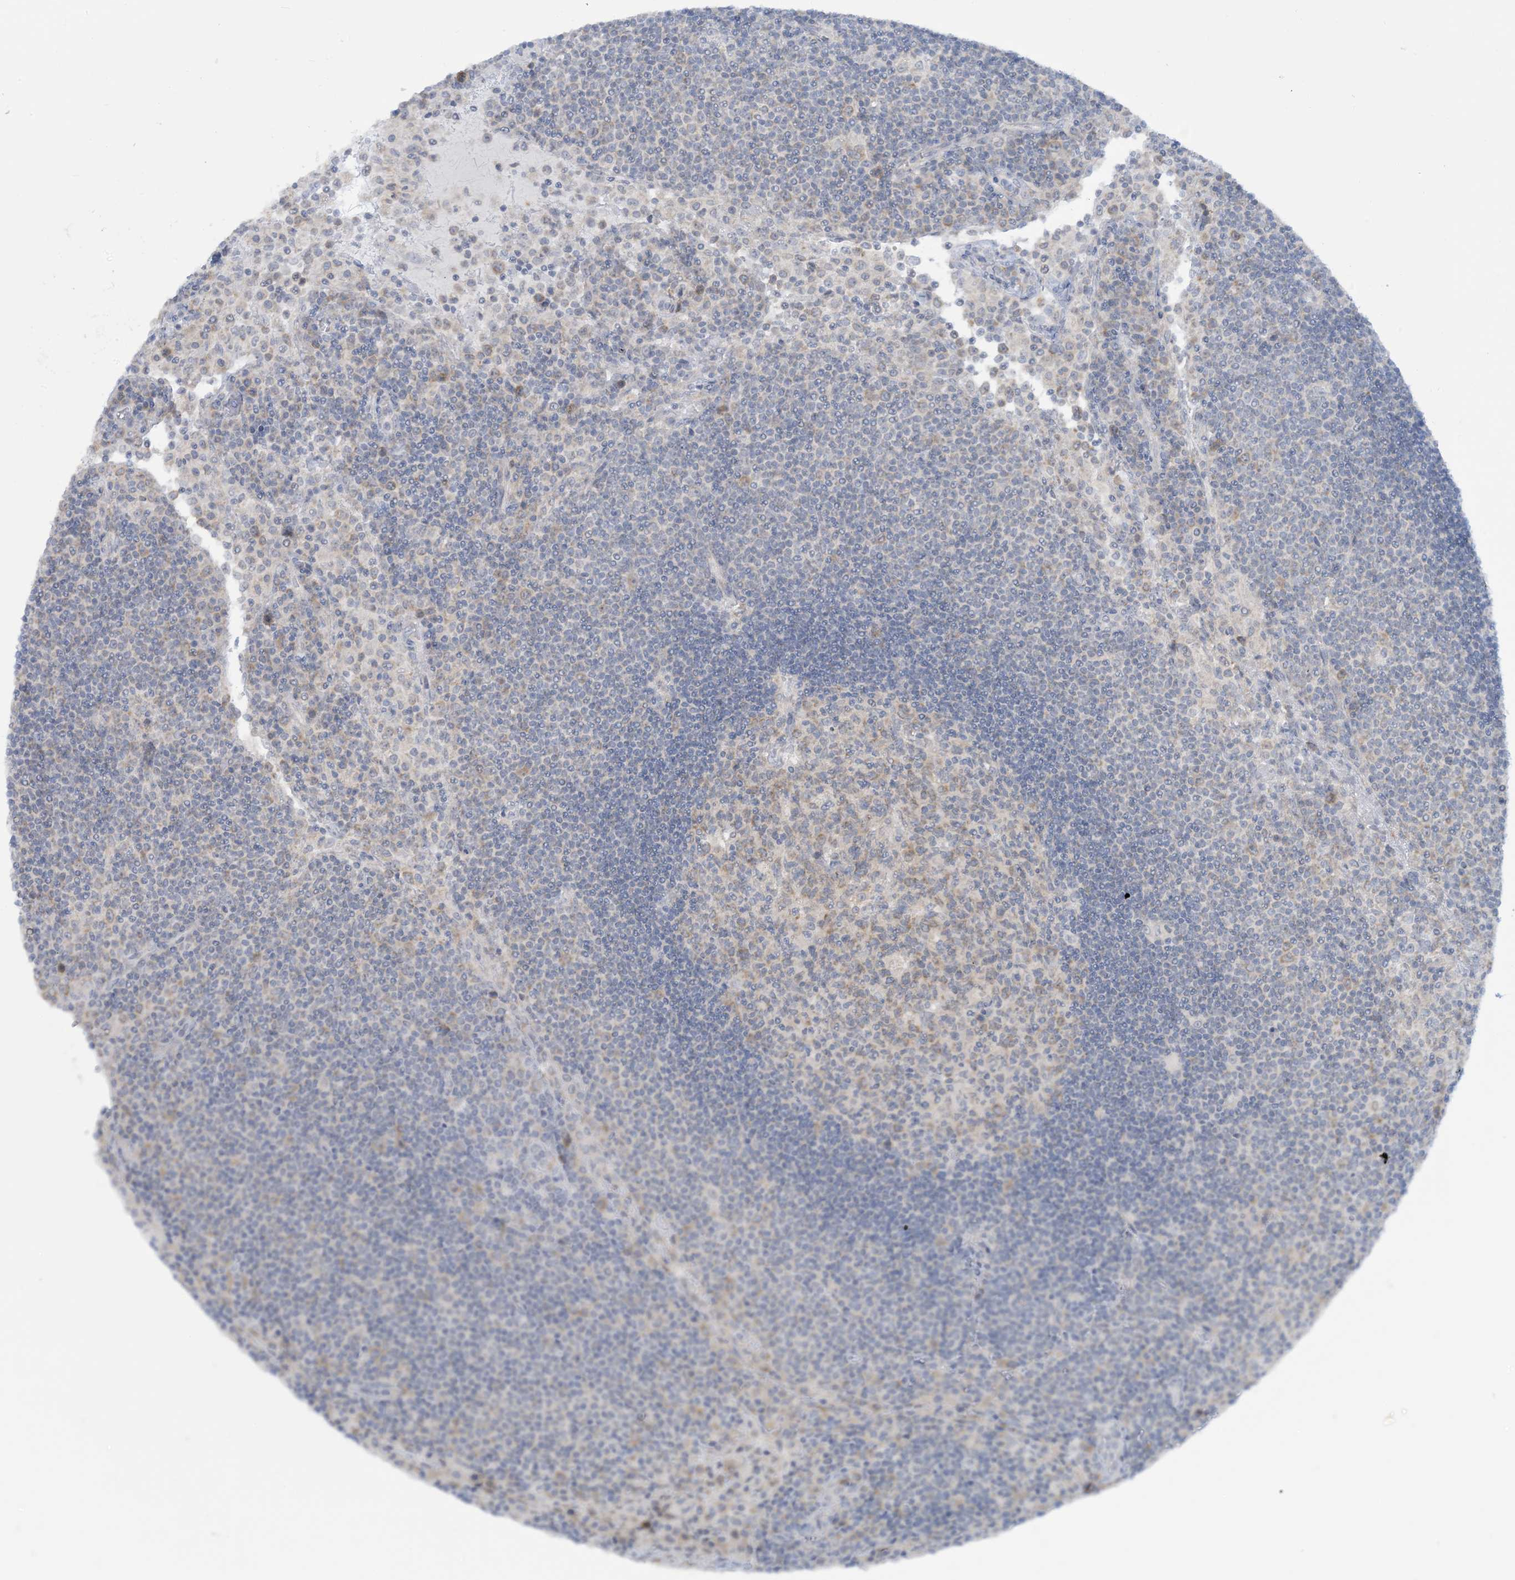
{"staining": {"intensity": "weak", "quantity": "<25%", "location": "cytoplasmic/membranous"}, "tissue": "lymph node", "cell_type": "Germinal center cells", "image_type": "normal", "snomed": [{"axis": "morphology", "description": "Normal tissue, NOS"}, {"axis": "topography", "description": "Lymph node"}], "caption": "This micrograph is of normal lymph node stained with immunohistochemistry to label a protein in brown with the nuclei are counter-stained blue. There is no expression in germinal center cells. The staining is performed using DAB brown chromogen with nuclei counter-stained in using hematoxylin.", "gene": "MRPS18A", "patient": {"sex": "female", "age": 53}}